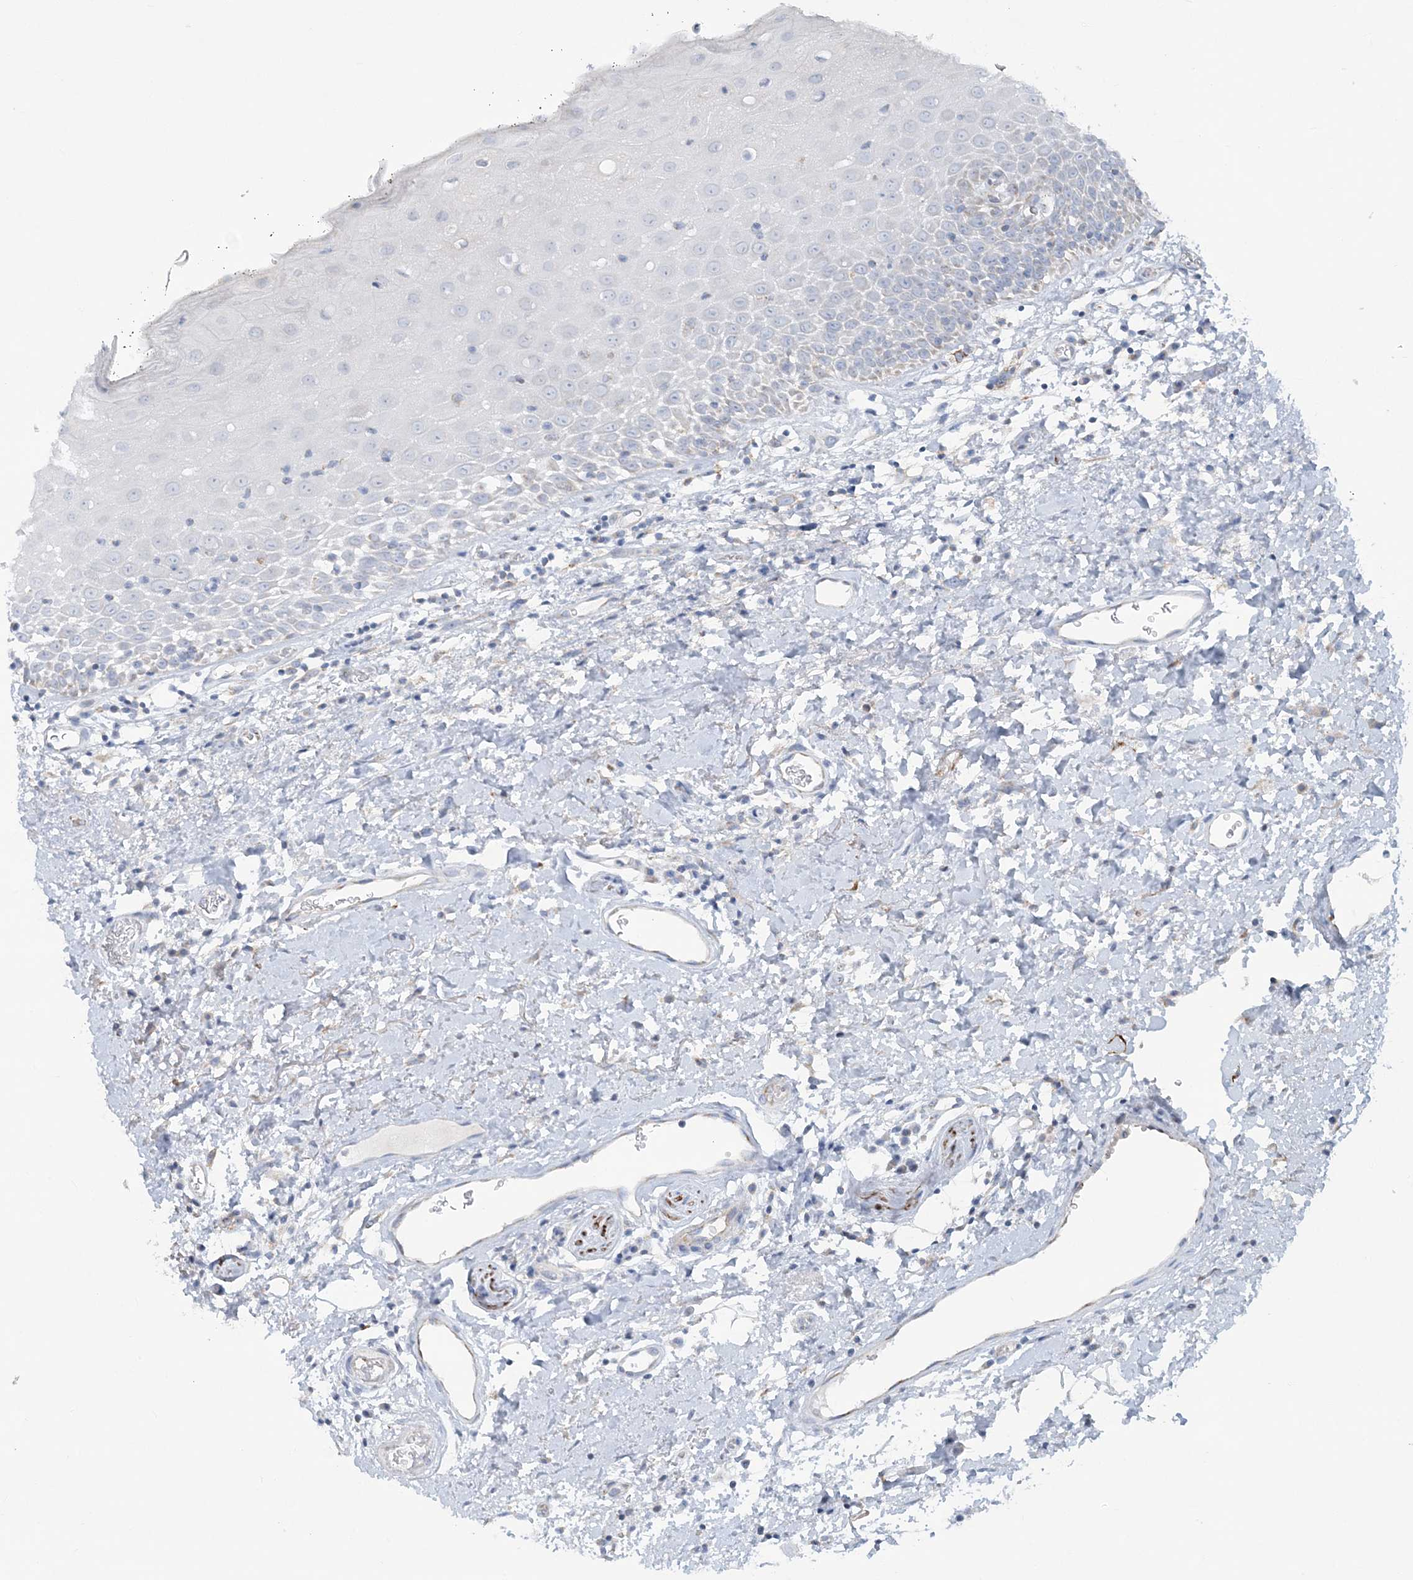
{"staining": {"intensity": "negative", "quantity": "none", "location": "none"}, "tissue": "oral mucosa", "cell_type": "Squamous epithelial cells", "image_type": "normal", "snomed": [{"axis": "morphology", "description": "Normal tissue, NOS"}, {"axis": "topography", "description": "Oral tissue"}], "caption": "Squamous epithelial cells are negative for brown protein staining in benign oral mucosa. Brightfield microscopy of immunohistochemistry stained with DAB (brown) and hematoxylin (blue), captured at high magnification.", "gene": "TBC1D7", "patient": {"sex": "male", "age": 74}}